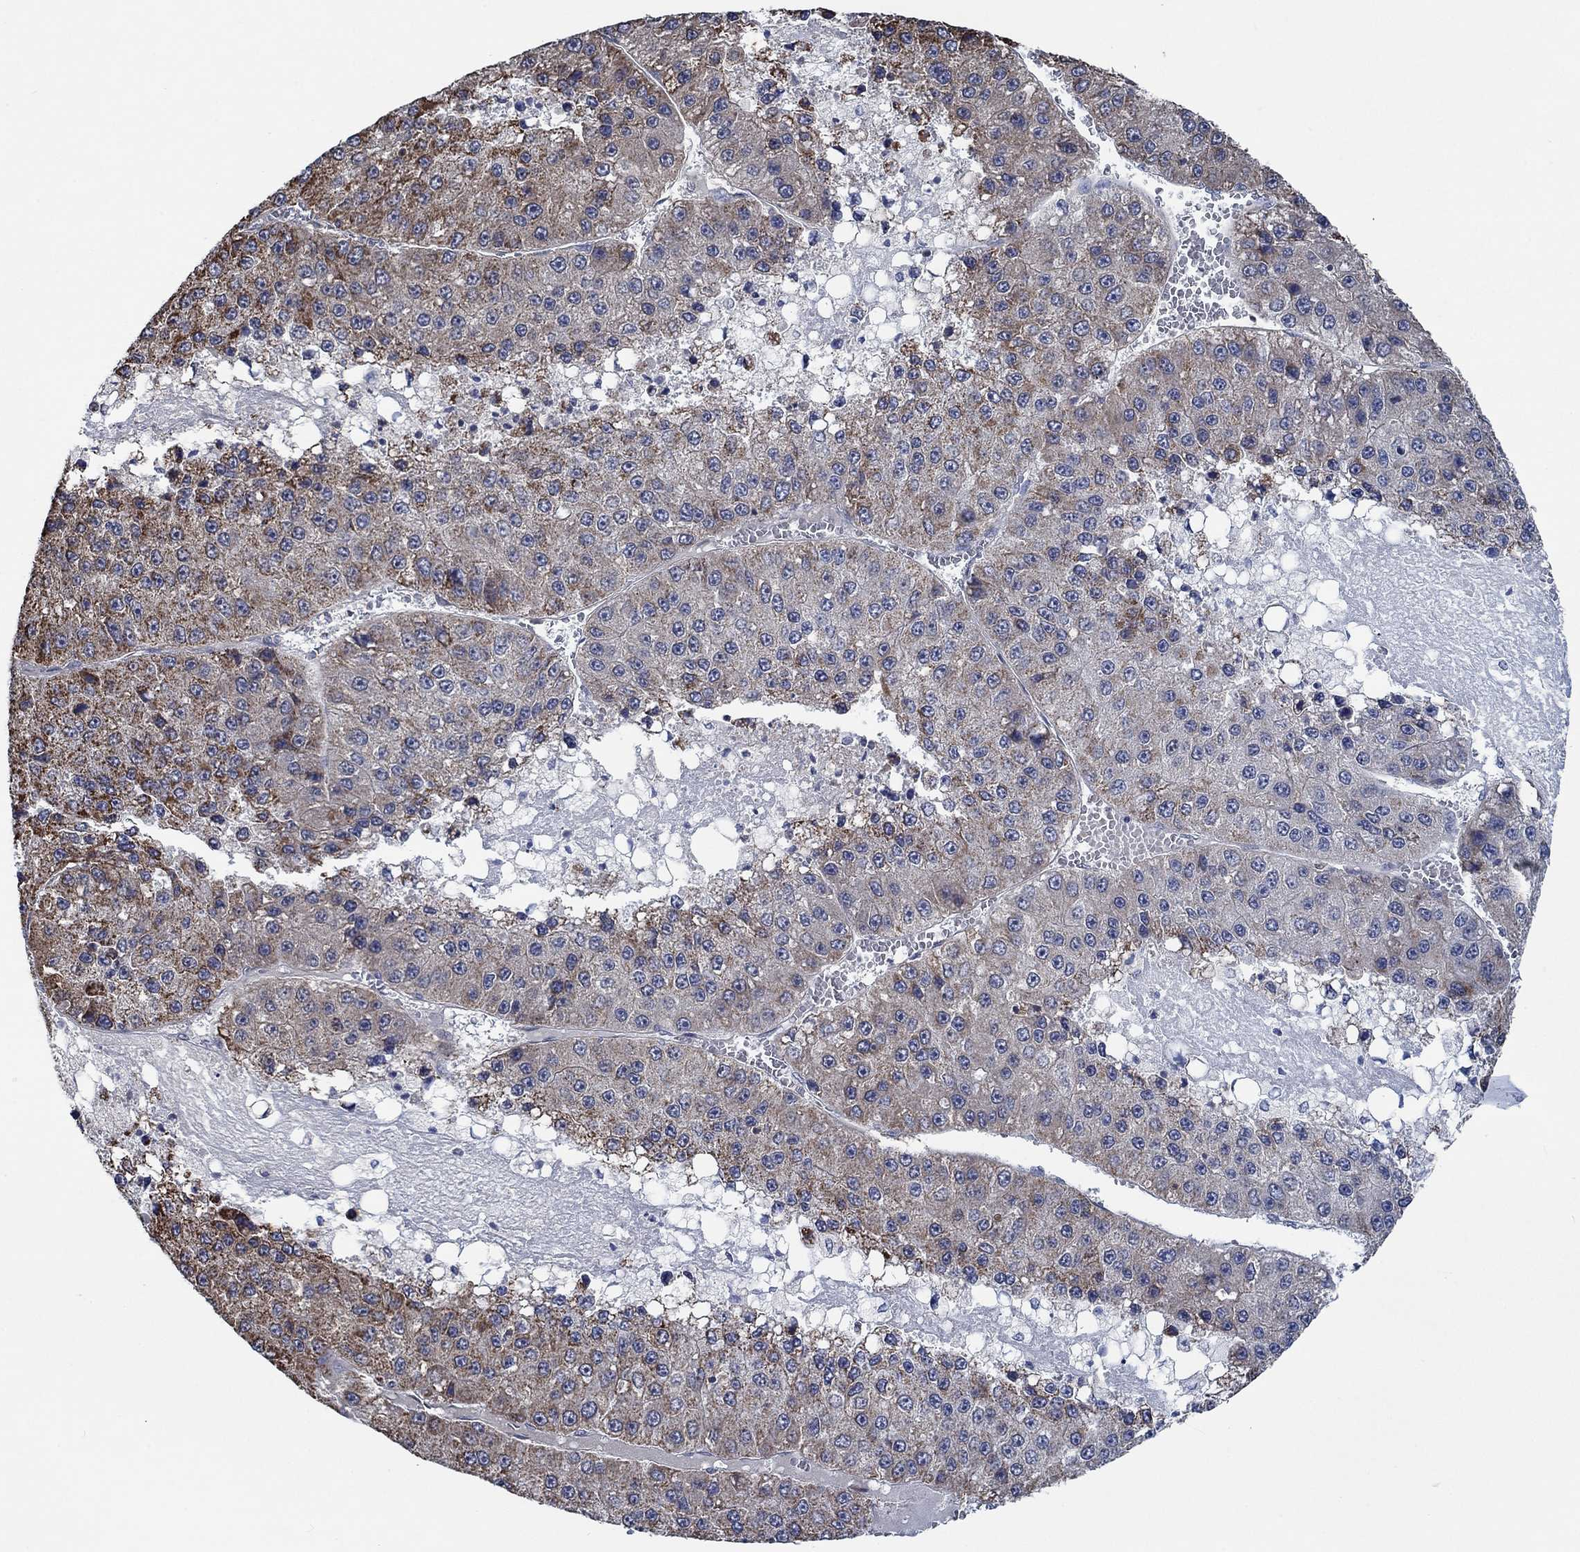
{"staining": {"intensity": "weak", "quantity": ">75%", "location": "cytoplasmic/membranous"}, "tissue": "liver cancer", "cell_type": "Tumor cells", "image_type": "cancer", "snomed": [{"axis": "morphology", "description": "Carcinoma, Hepatocellular, NOS"}, {"axis": "topography", "description": "Liver"}], "caption": "Immunohistochemical staining of human liver hepatocellular carcinoma displays low levels of weak cytoplasmic/membranous protein positivity in approximately >75% of tumor cells.", "gene": "STXBP6", "patient": {"sex": "female", "age": 73}}